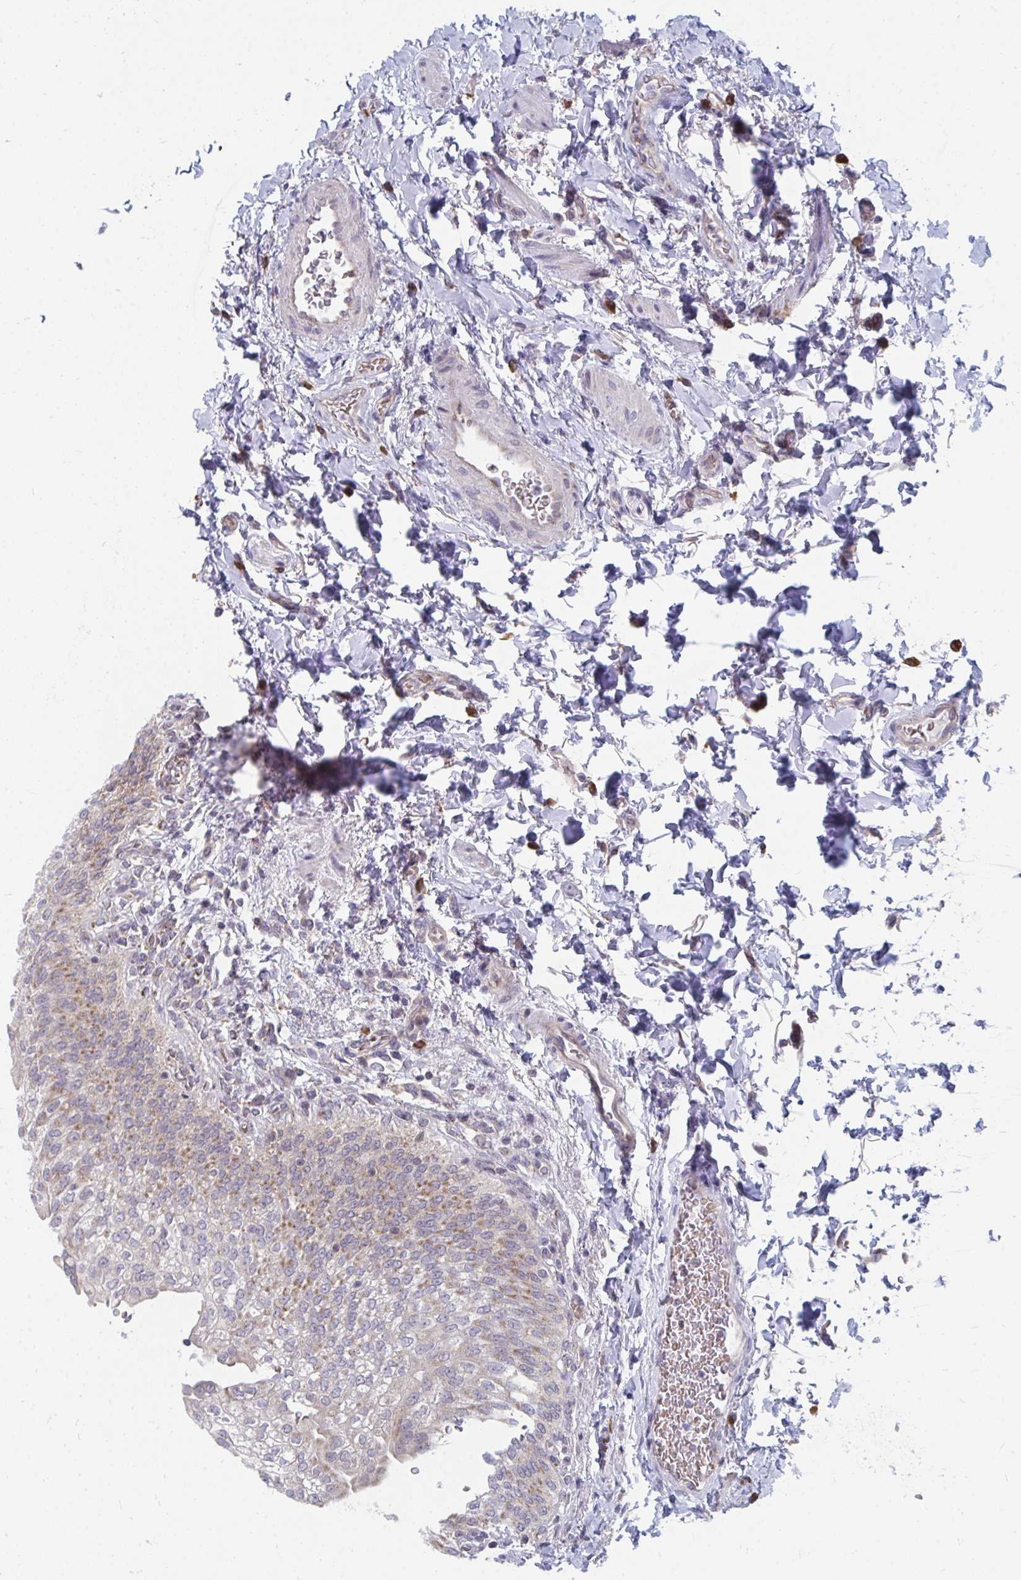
{"staining": {"intensity": "moderate", "quantity": "<25%", "location": "cytoplasmic/membranous"}, "tissue": "urinary bladder", "cell_type": "Urothelial cells", "image_type": "normal", "snomed": [{"axis": "morphology", "description": "Normal tissue, NOS"}, {"axis": "topography", "description": "Urinary bladder"}, {"axis": "topography", "description": "Peripheral nerve tissue"}], "caption": "DAB (3,3'-diaminobenzidine) immunohistochemical staining of unremarkable urinary bladder demonstrates moderate cytoplasmic/membranous protein positivity in approximately <25% of urothelial cells.", "gene": "PABIR3", "patient": {"sex": "female", "age": 60}}